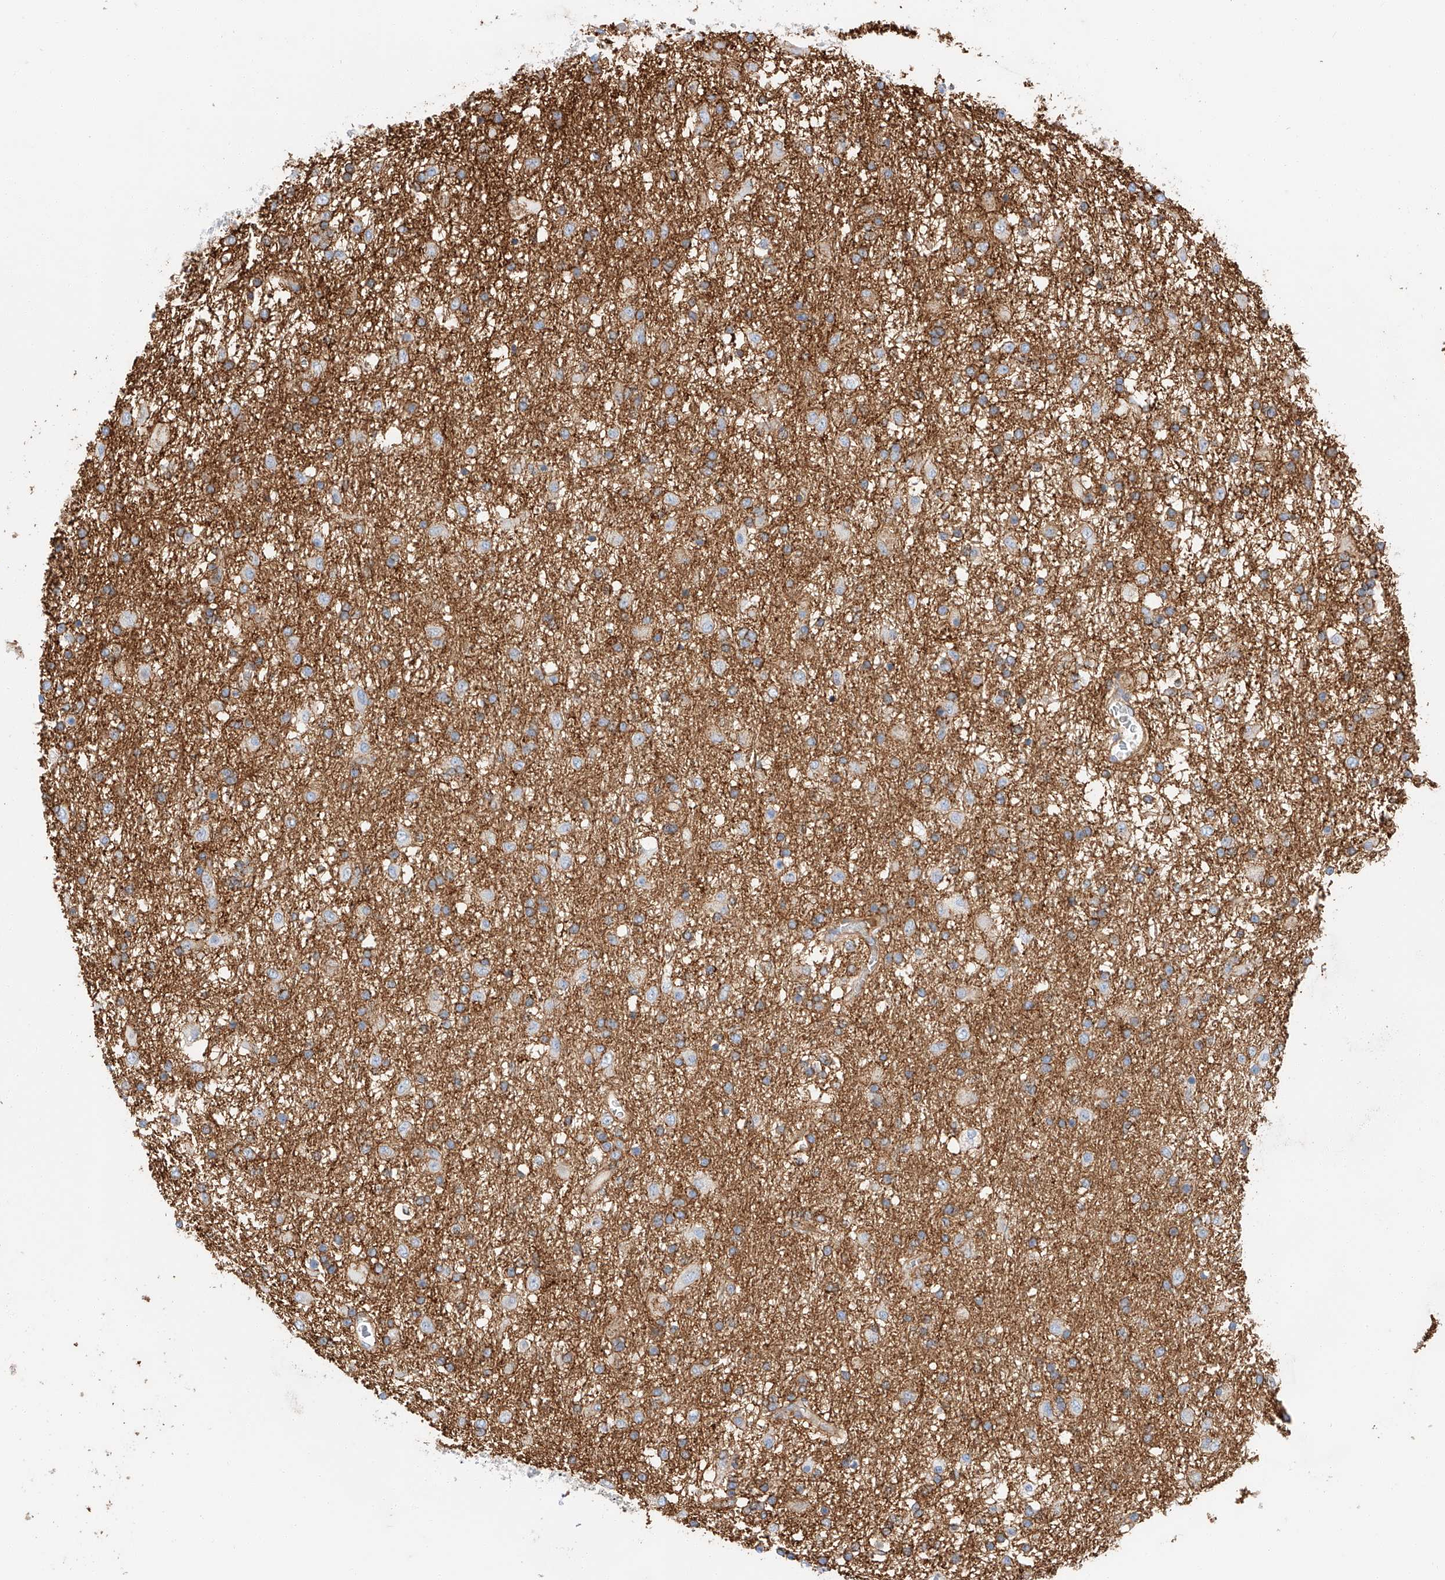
{"staining": {"intensity": "moderate", "quantity": "25%-75%", "location": "cytoplasmic/membranous"}, "tissue": "glioma", "cell_type": "Tumor cells", "image_type": "cancer", "snomed": [{"axis": "morphology", "description": "Glioma, malignant, Low grade"}, {"axis": "topography", "description": "Brain"}], "caption": "Tumor cells demonstrate moderate cytoplasmic/membranous positivity in approximately 25%-75% of cells in glioma.", "gene": "HAUS4", "patient": {"sex": "male", "age": 65}}